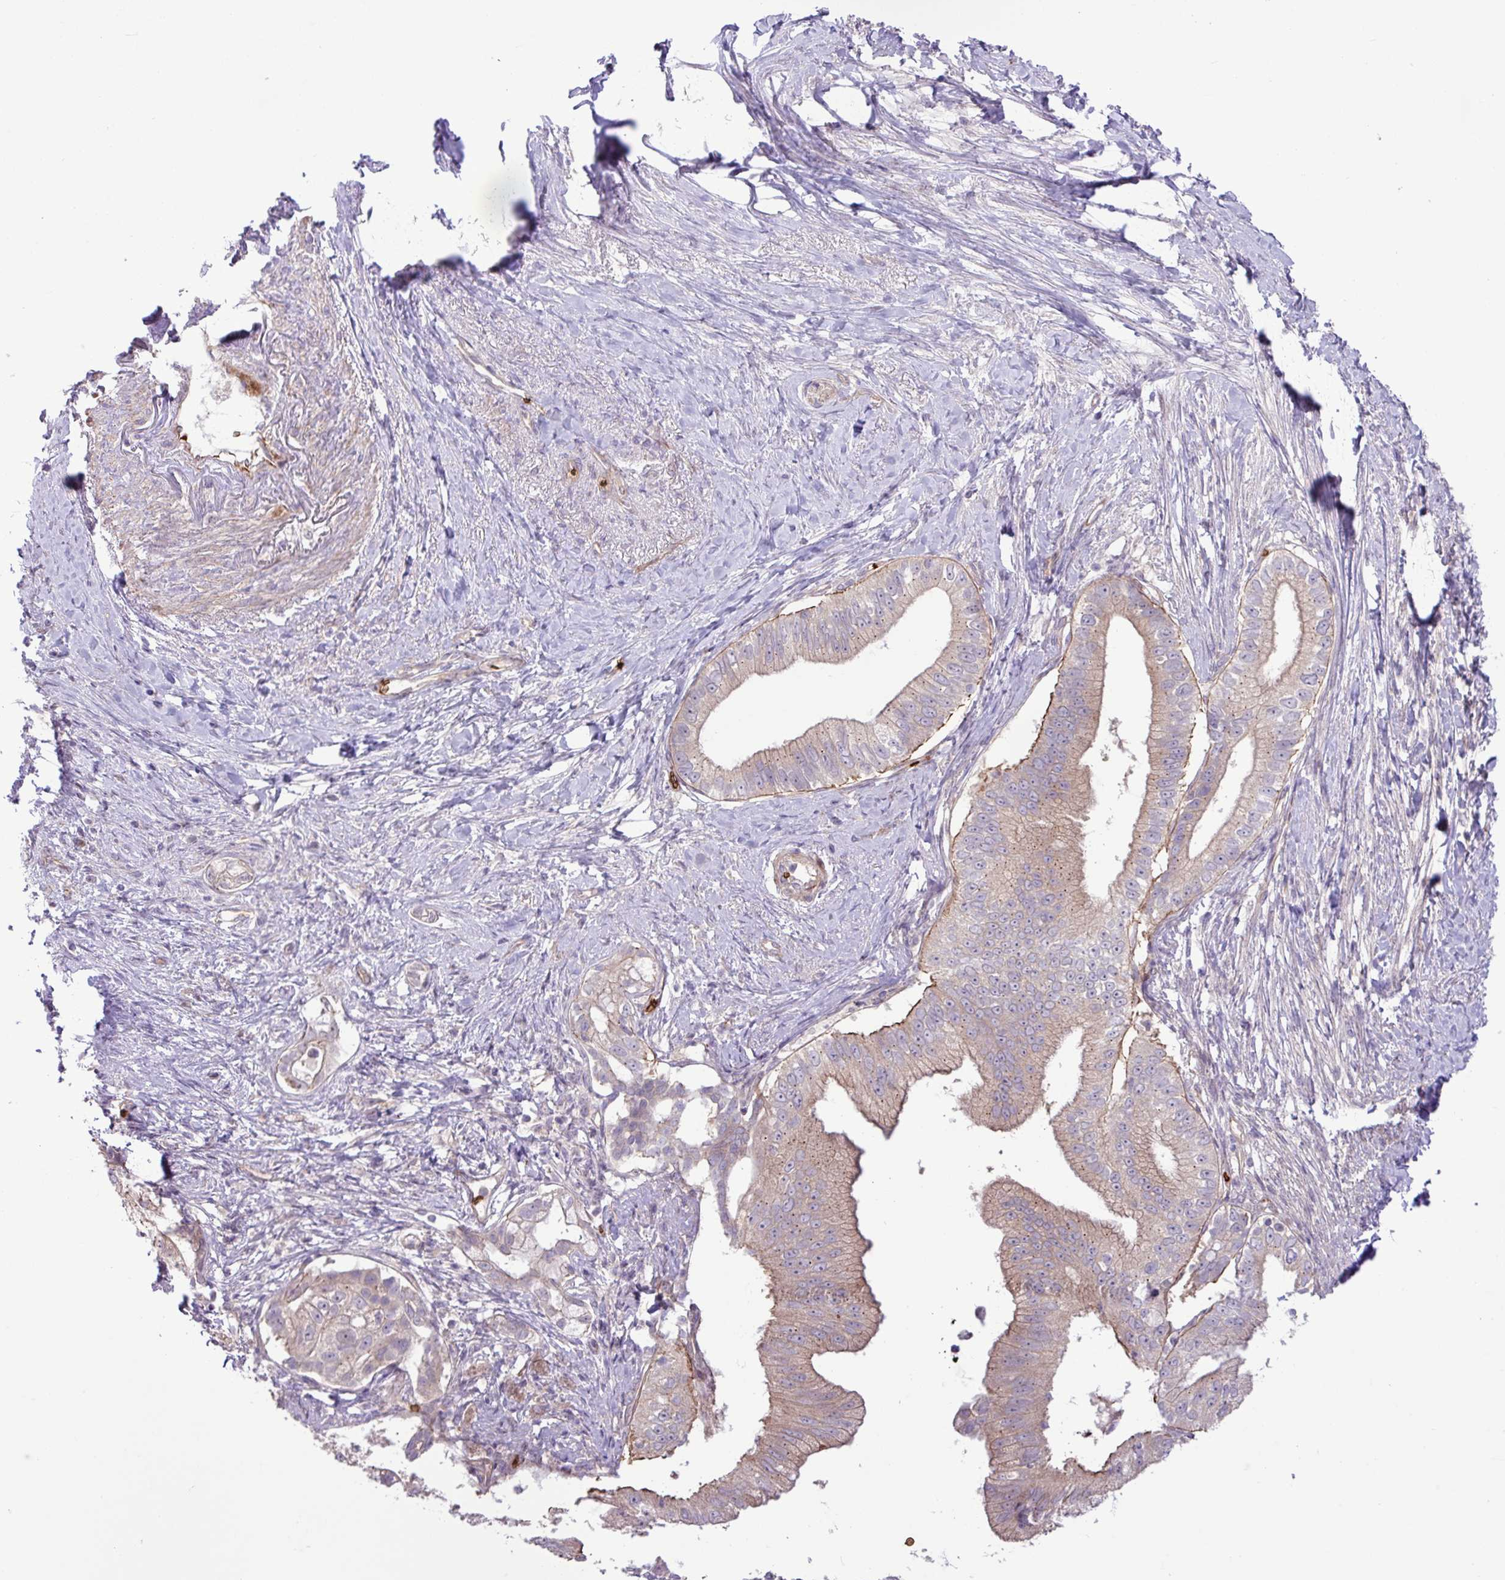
{"staining": {"intensity": "weak", "quantity": "25%-75%", "location": "cytoplasmic/membranous"}, "tissue": "pancreatic cancer", "cell_type": "Tumor cells", "image_type": "cancer", "snomed": [{"axis": "morphology", "description": "Adenocarcinoma, NOS"}, {"axis": "topography", "description": "Pancreas"}], "caption": "Pancreatic cancer (adenocarcinoma) tissue demonstrates weak cytoplasmic/membranous staining in approximately 25%-75% of tumor cells (DAB (3,3'-diaminobenzidine) = brown stain, brightfield microscopy at high magnification).", "gene": "RAD21L1", "patient": {"sex": "male", "age": 70}}